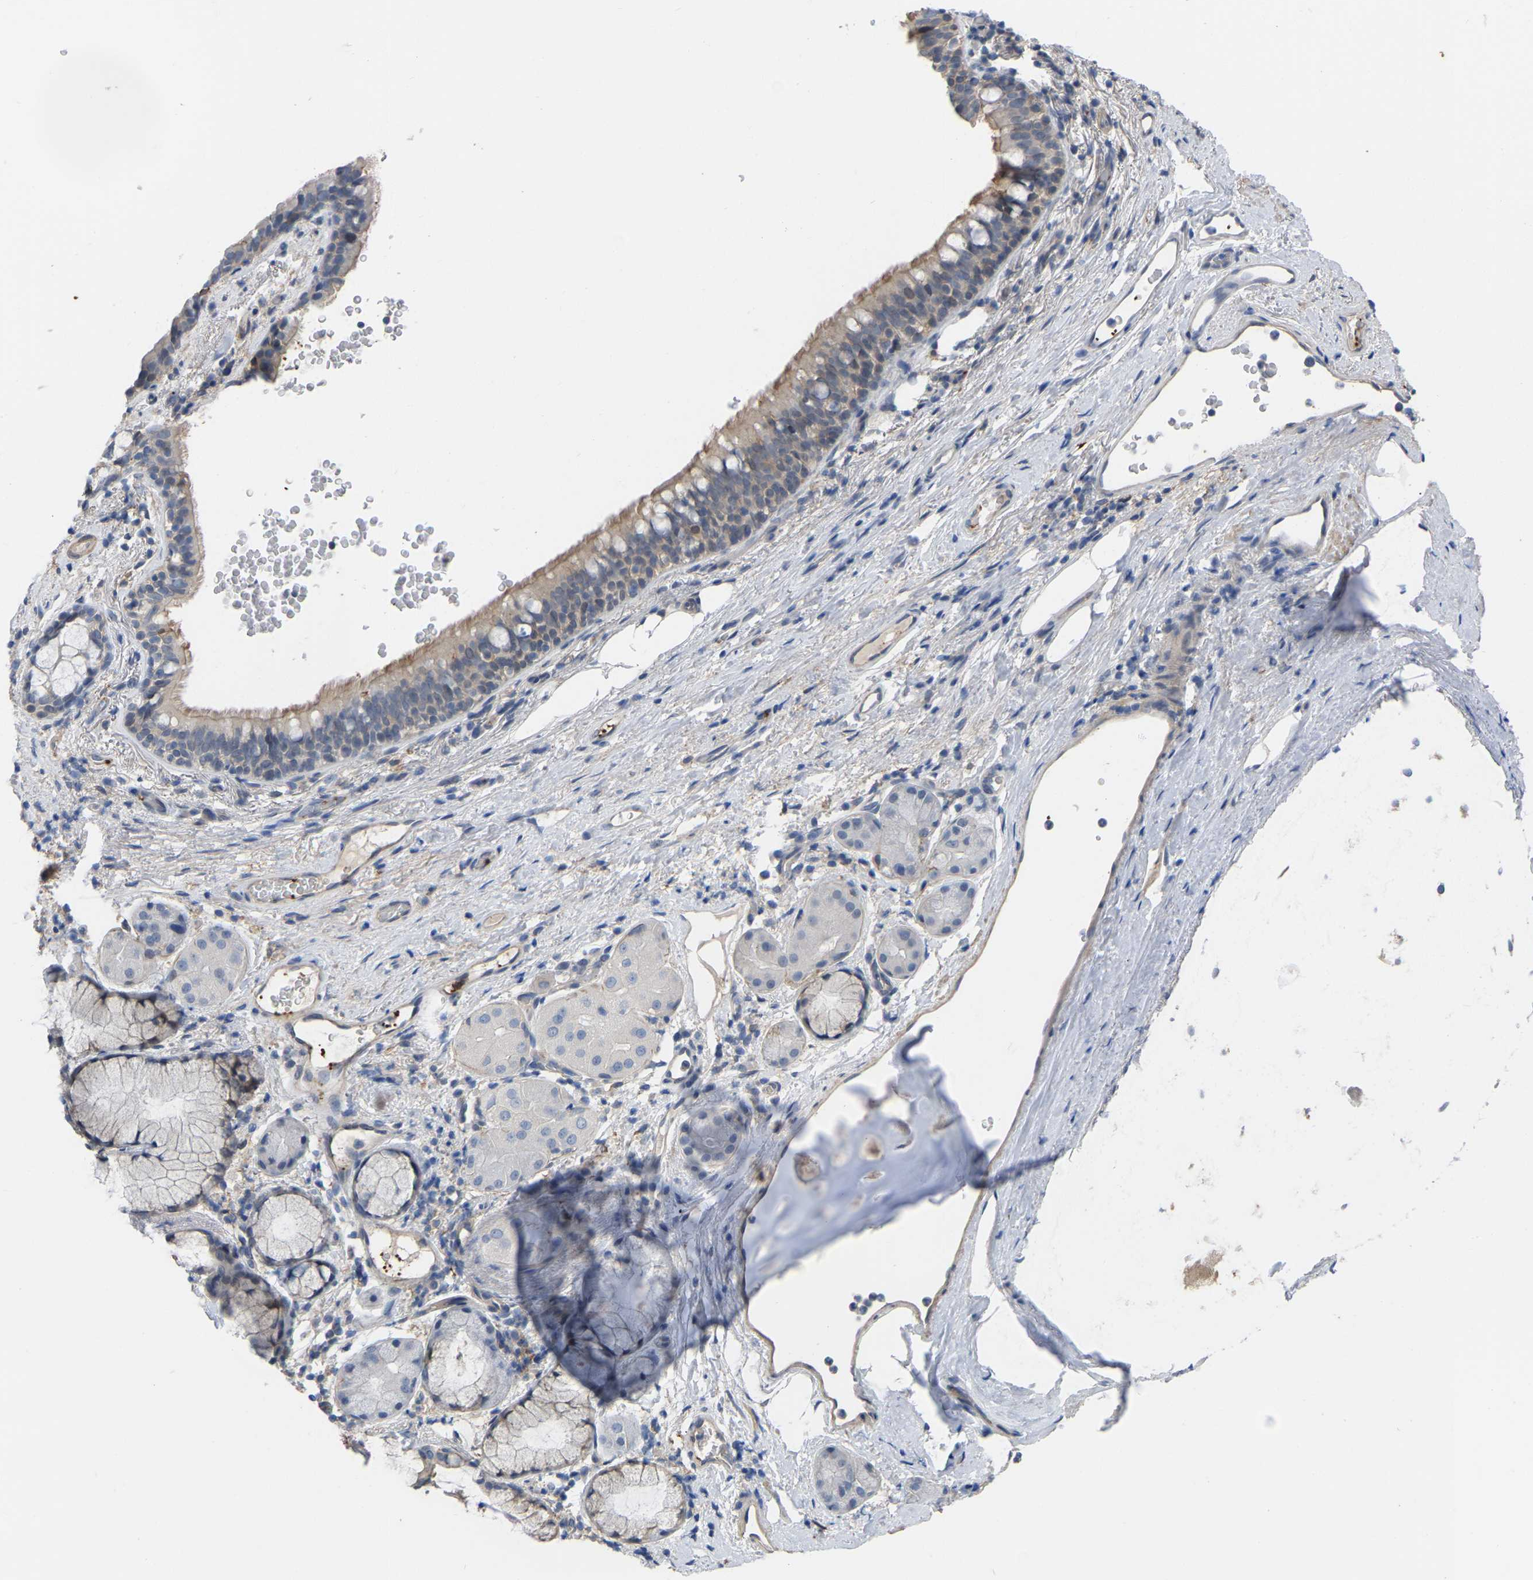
{"staining": {"intensity": "moderate", "quantity": "25%-75%", "location": "cytoplasmic/membranous"}, "tissue": "bronchus", "cell_type": "Respiratory epithelial cells", "image_type": "normal", "snomed": [{"axis": "morphology", "description": "Normal tissue, NOS"}, {"axis": "morphology", "description": "Inflammation, NOS"}, {"axis": "topography", "description": "Cartilage tissue"}, {"axis": "topography", "description": "Bronchus"}], "caption": "Approximately 25%-75% of respiratory epithelial cells in unremarkable bronchus demonstrate moderate cytoplasmic/membranous protein staining as visualized by brown immunohistochemical staining.", "gene": "ZNF449", "patient": {"sex": "male", "age": 77}}